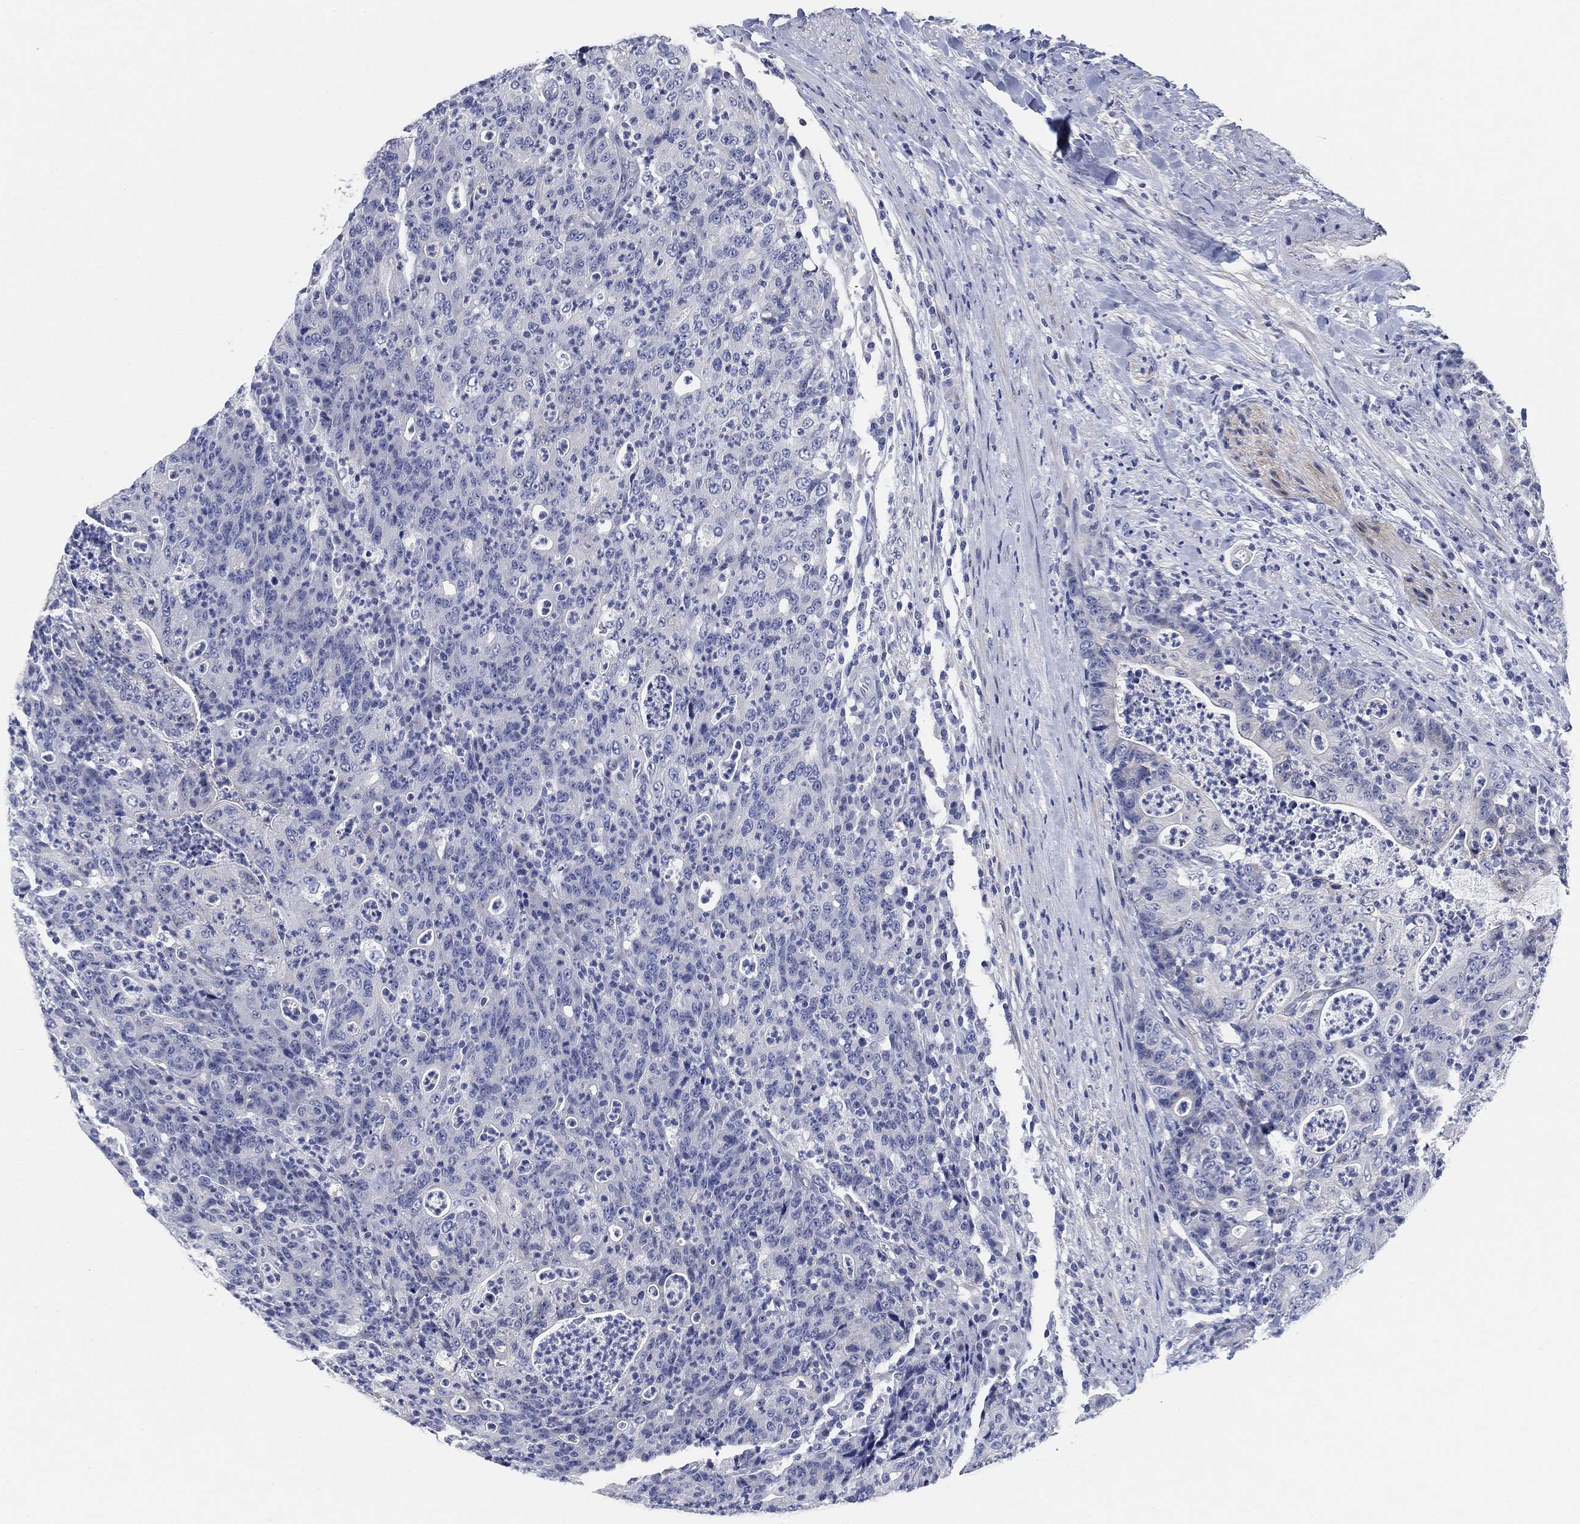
{"staining": {"intensity": "negative", "quantity": "none", "location": "none"}, "tissue": "colorectal cancer", "cell_type": "Tumor cells", "image_type": "cancer", "snomed": [{"axis": "morphology", "description": "Adenocarcinoma, NOS"}, {"axis": "topography", "description": "Colon"}], "caption": "There is no significant staining in tumor cells of colorectal cancer. (Stains: DAB immunohistochemistry with hematoxylin counter stain, Microscopy: brightfield microscopy at high magnification).", "gene": "CLUL1", "patient": {"sex": "male", "age": 70}}